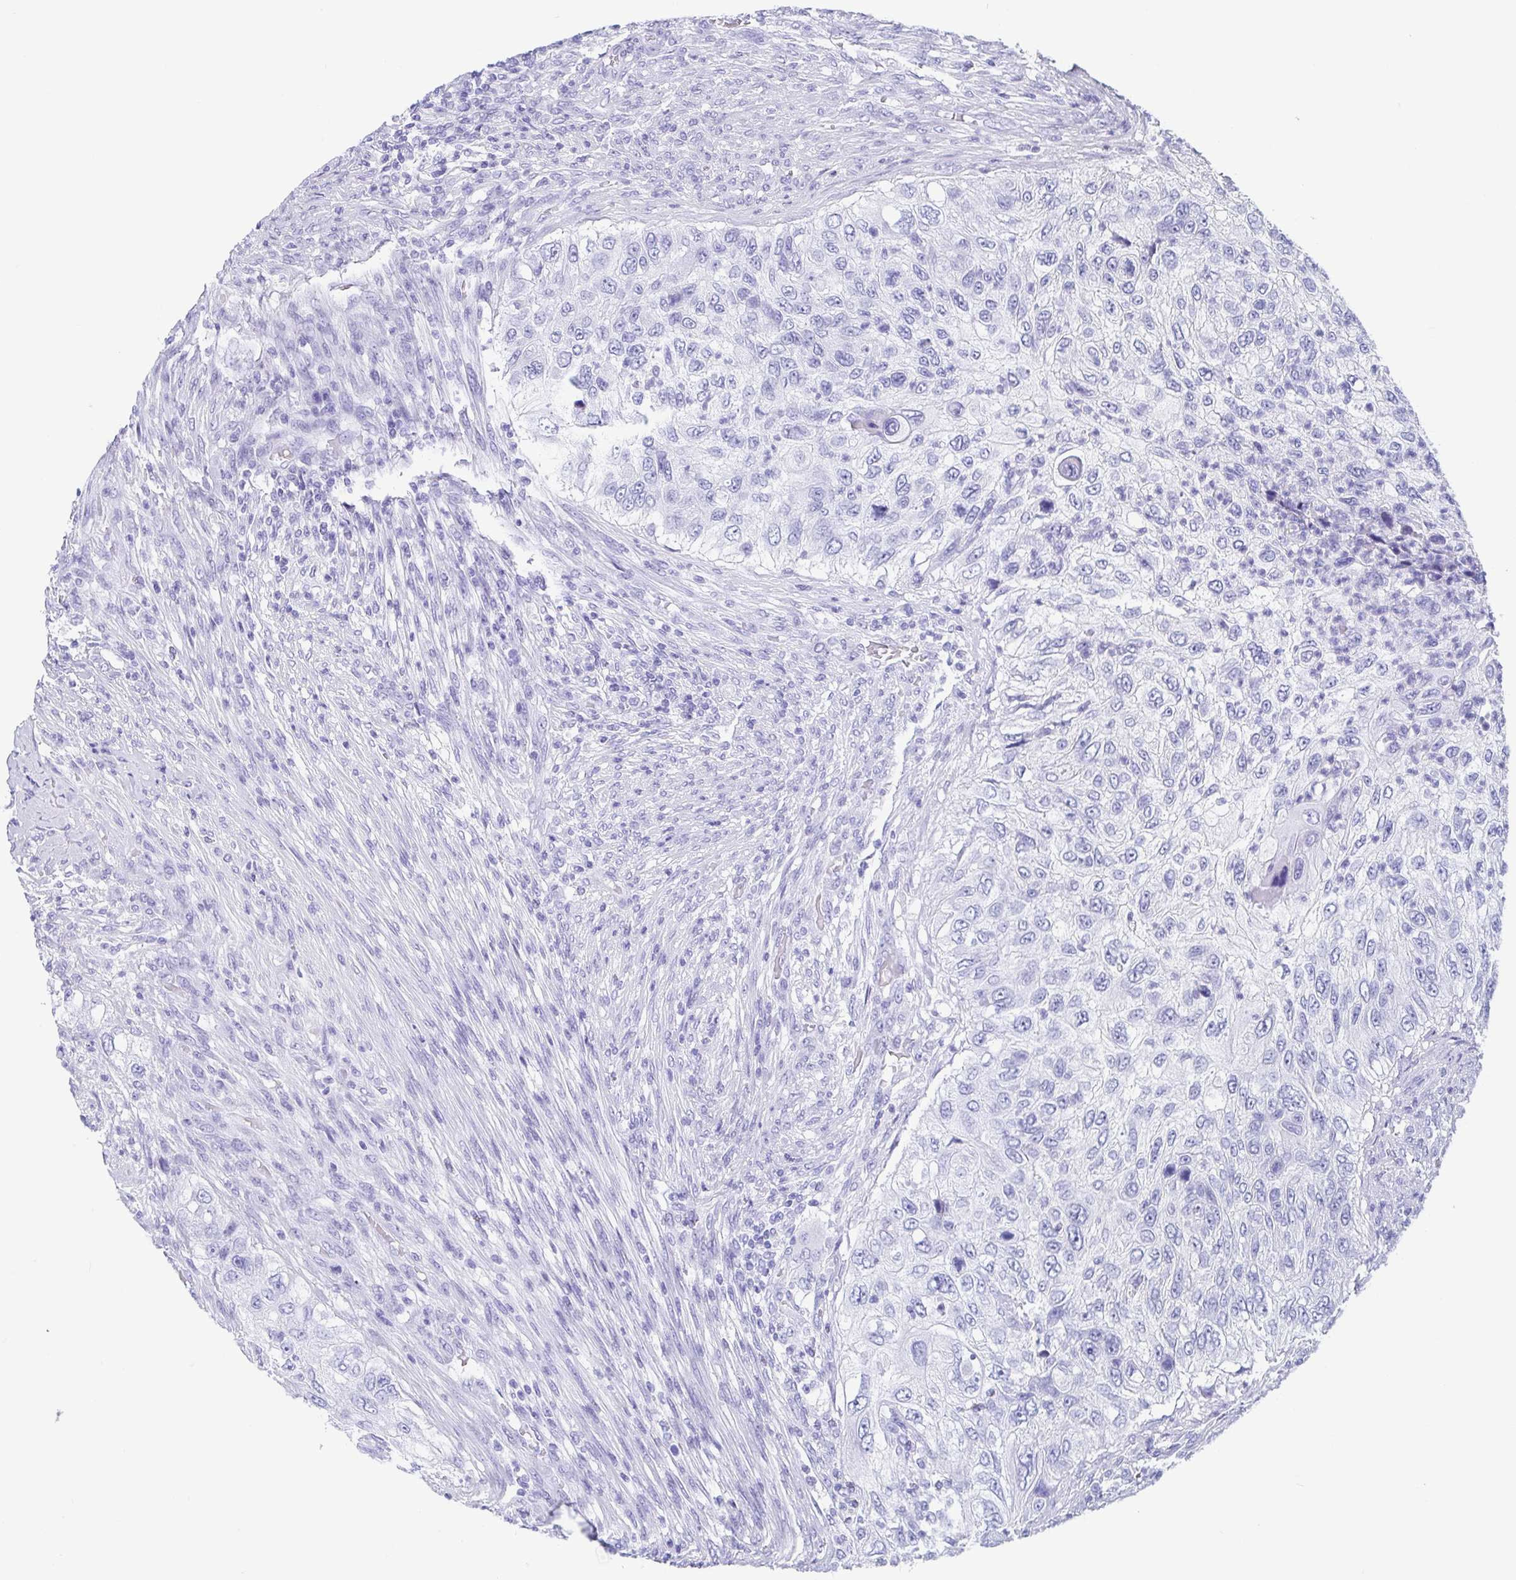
{"staining": {"intensity": "negative", "quantity": "none", "location": "none"}, "tissue": "urothelial cancer", "cell_type": "Tumor cells", "image_type": "cancer", "snomed": [{"axis": "morphology", "description": "Urothelial carcinoma, High grade"}, {"axis": "topography", "description": "Urinary bladder"}], "caption": "IHC of urothelial cancer reveals no positivity in tumor cells. (Stains: DAB (3,3'-diaminobenzidine) immunohistochemistry with hematoxylin counter stain, Microscopy: brightfield microscopy at high magnification).", "gene": "IDH1", "patient": {"sex": "female", "age": 60}}